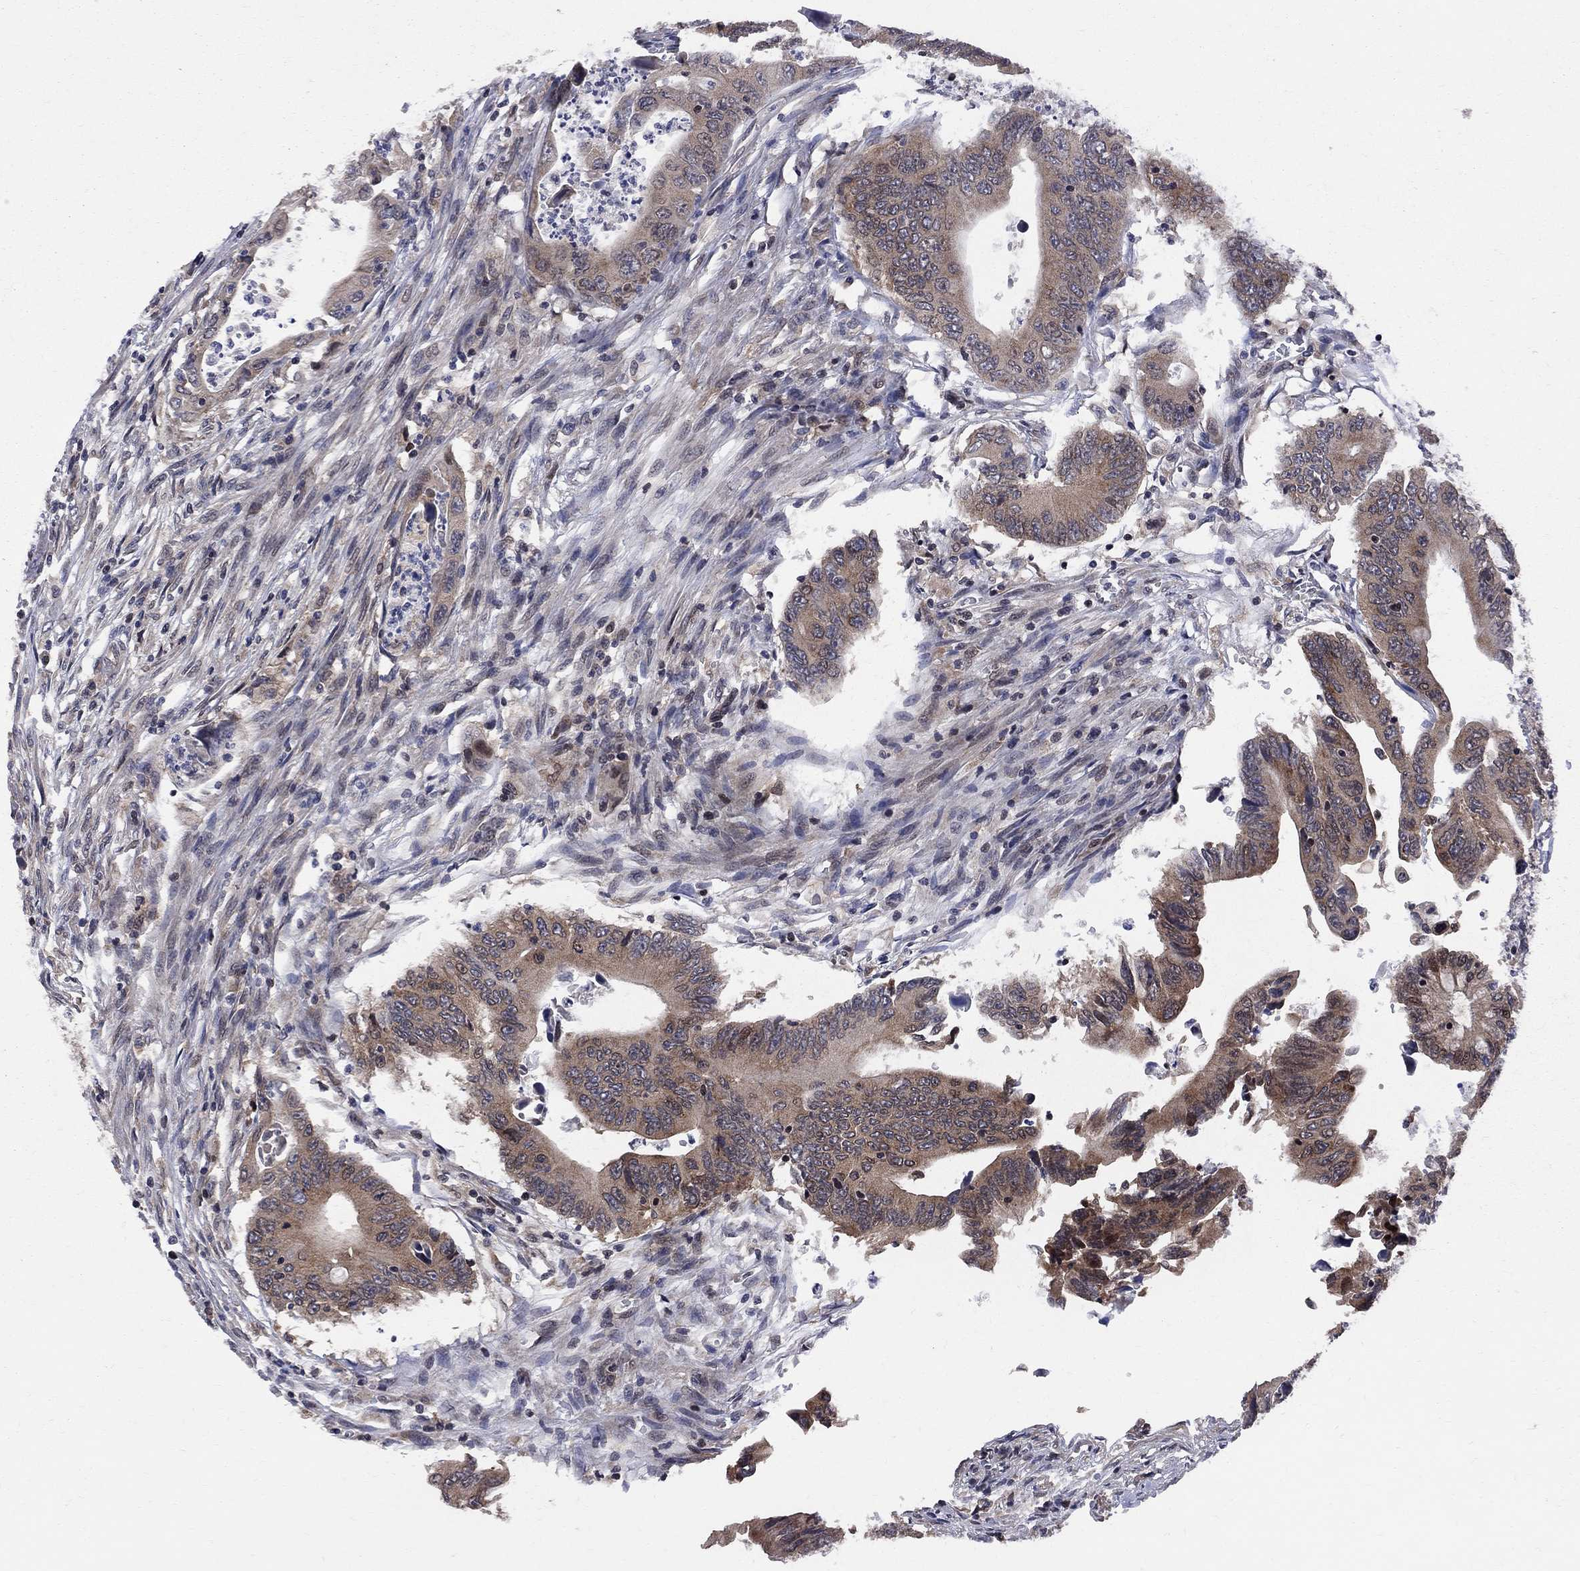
{"staining": {"intensity": "moderate", "quantity": ">75%", "location": "cytoplasmic/membranous"}, "tissue": "colorectal cancer", "cell_type": "Tumor cells", "image_type": "cancer", "snomed": [{"axis": "morphology", "description": "Adenocarcinoma, NOS"}, {"axis": "topography", "description": "Colon"}], "caption": "Human colorectal cancer (adenocarcinoma) stained for a protein (brown) shows moderate cytoplasmic/membranous positive staining in about >75% of tumor cells.", "gene": "CNOT11", "patient": {"sex": "female", "age": 90}}